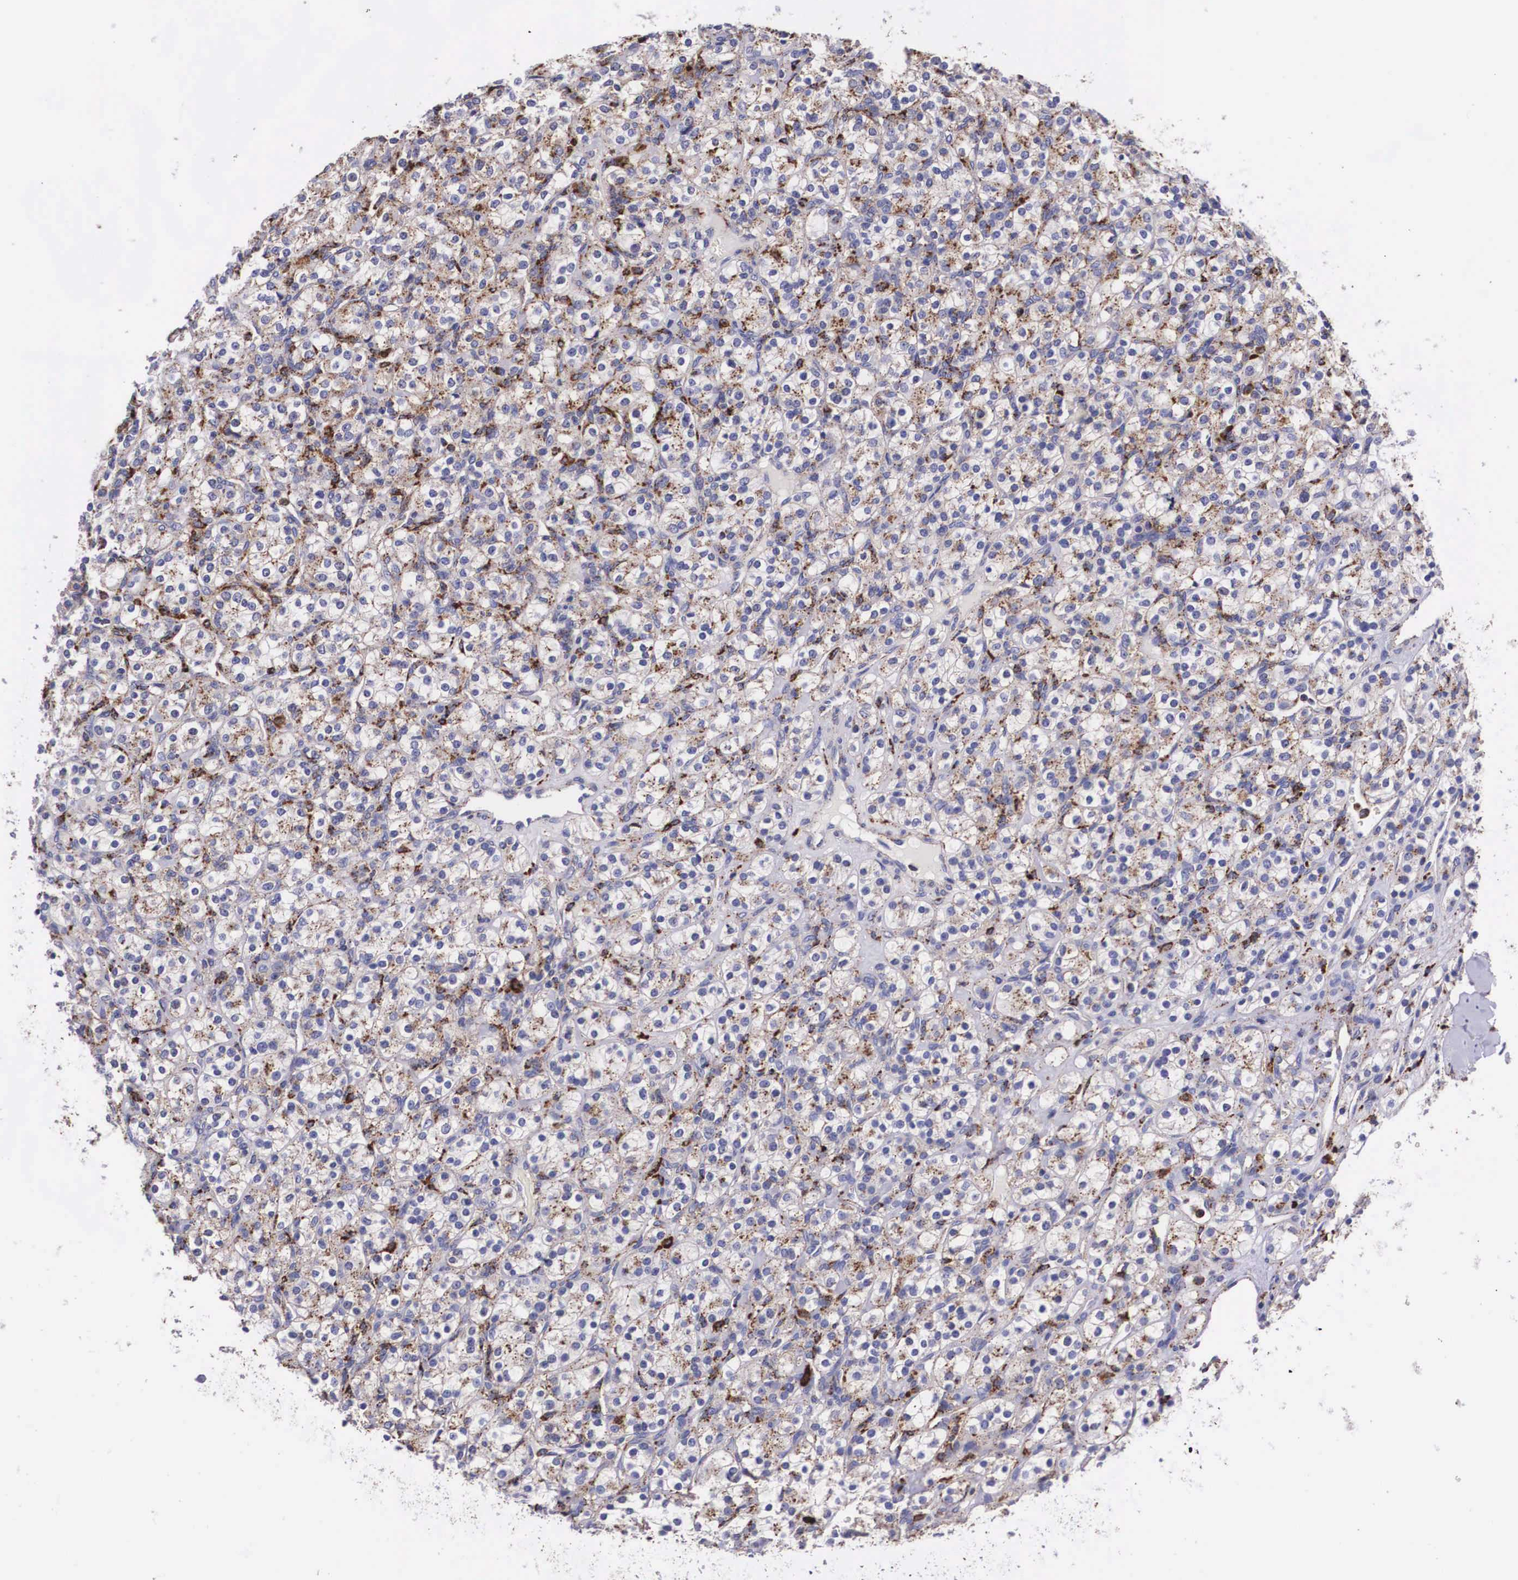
{"staining": {"intensity": "moderate", "quantity": "25%-75%", "location": "cytoplasmic/membranous"}, "tissue": "renal cancer", "cell_type": "Tumor cells", "image_type": "cancer", "snomed": [{"axis": "morphology", "description": "Adenocarcinoma, NOS"}, {"axis": "topography", "description": "Kidney"}], "caption": "IHC (DAB (3,3'-diaminobenzidine)) staining of renal adenocarcinoma displays moderate cytoplasmic/membranous protein staining in about 25%-75% of tumor cells.", "gene": "NAGA", "patient": {"sex": "male", "age": 77}}